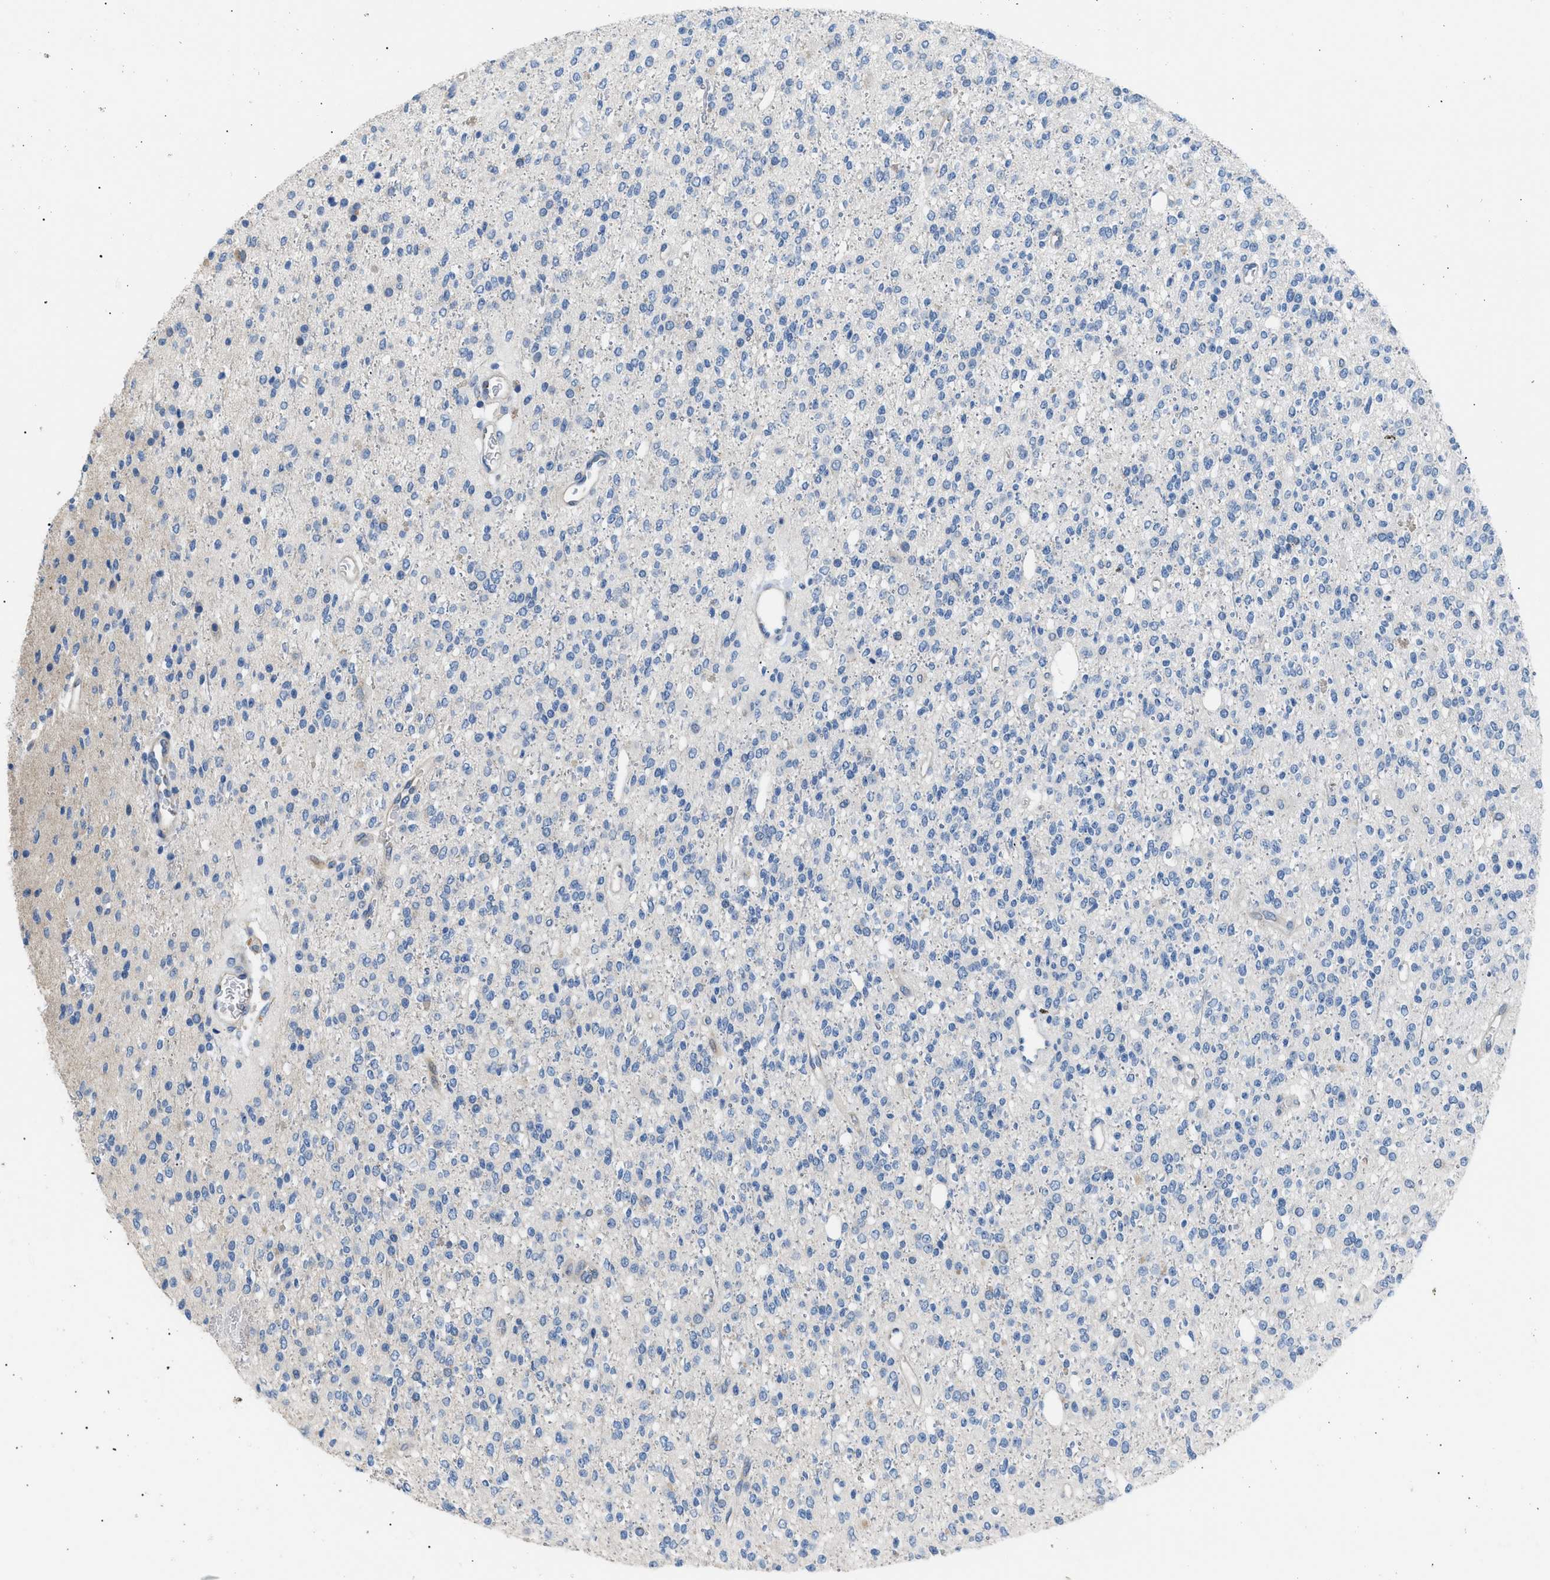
{"staining": {"intensity": "negative", "quantity": "none", "location": "none"}, "tissue": "glioma", "cell_type": "Tumor cells", "image_type": "cancer", "snomed": [{"axis": "morphology", "description": "Glioma, malignant, High grade"}, {"axis": "topography", "description": "Brain"}], "caption": "Micrograph shows no significant protein expression in tumor cells of glioma. The staining is performed using DAB brown chromogen with nuclei counter-stained in using hematoxylin.", "gene": "ICA1", "patient": {"sex": "male", "age": 34}}